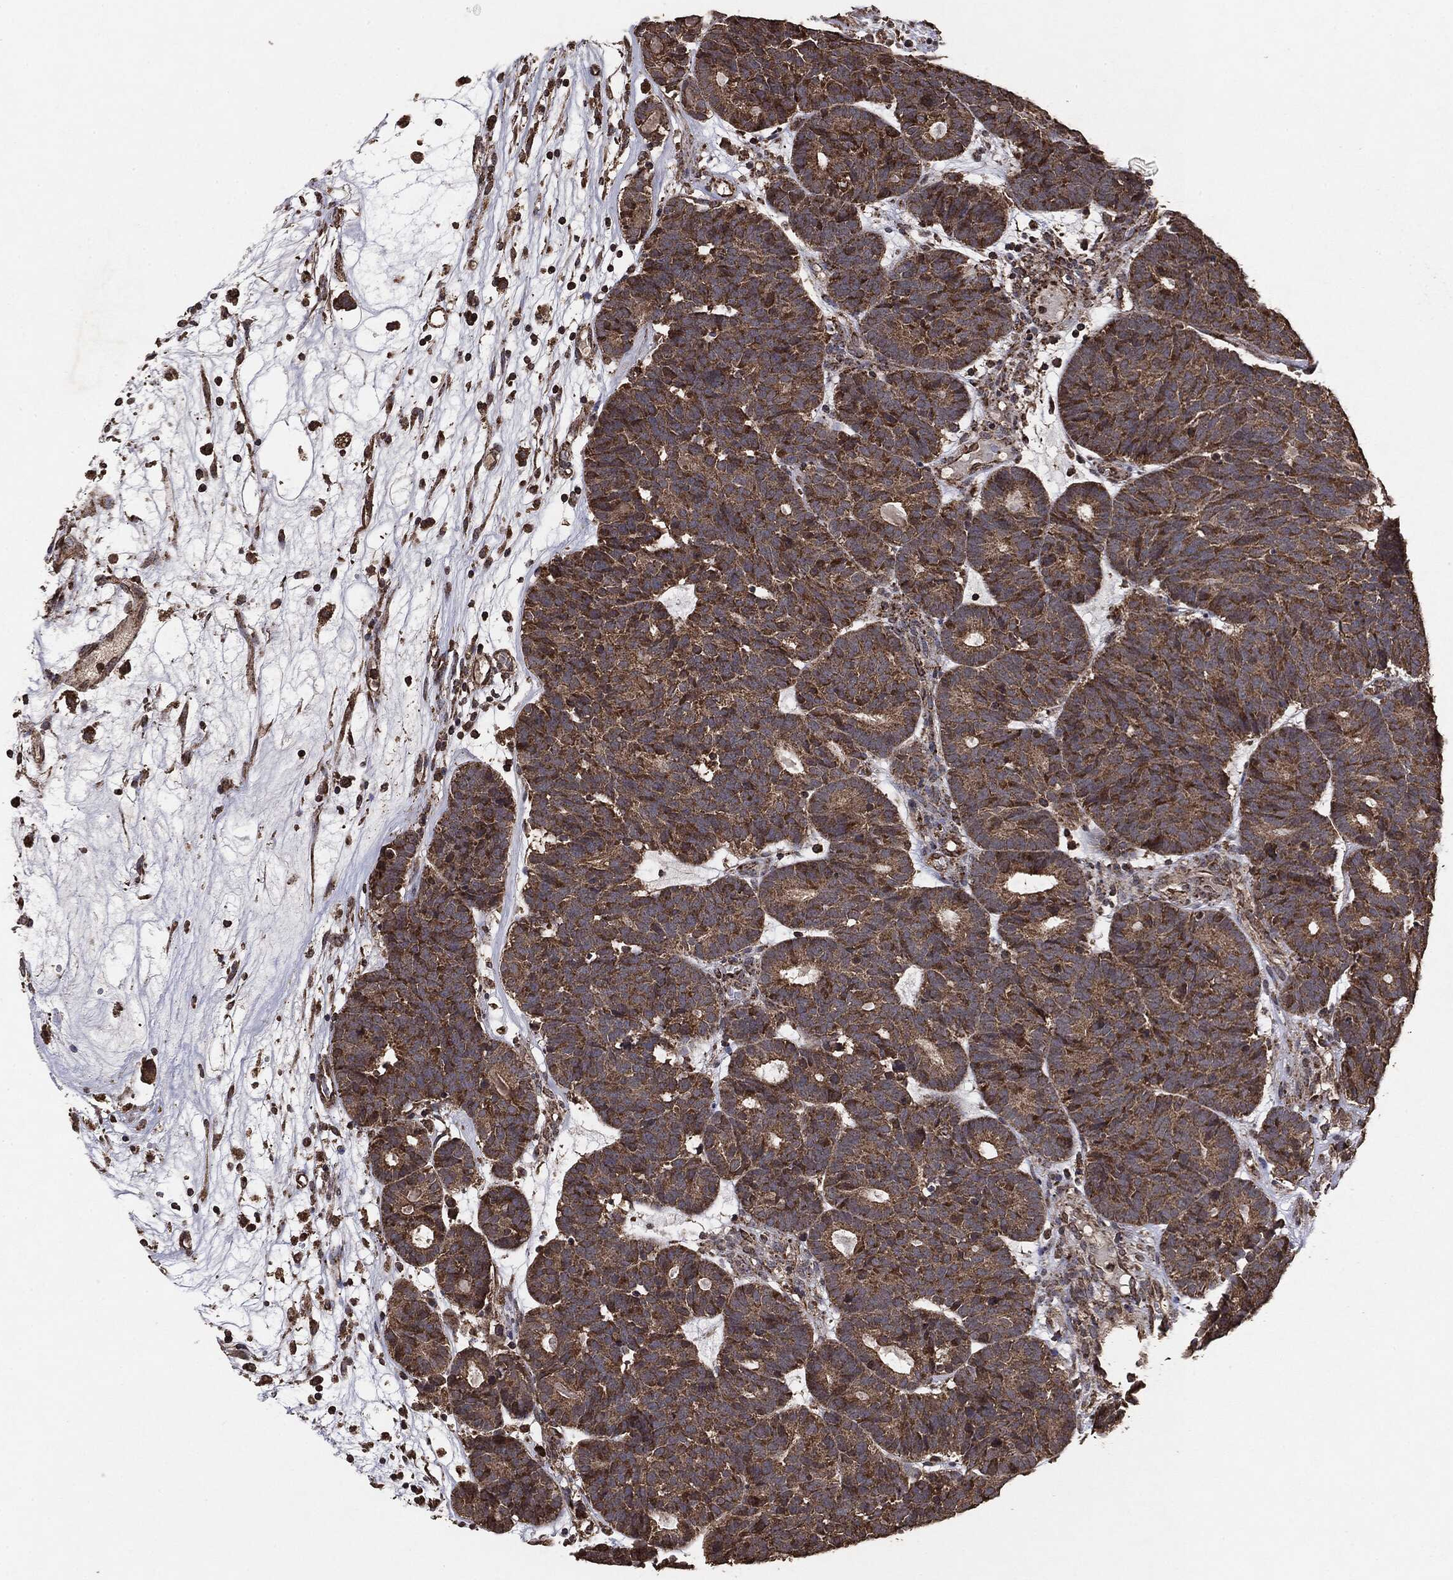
{"staining": {"intensity": "strong", "quantity": ">75%", "location": "cytoplasmic/membranous"}, "tissue": "head and neck cancer", "cell_type": "Tumor cells", "image_type": "cancer", "snomed": [{"axis": "morphology", "description": "Adenocarcinoma, NOS"}, {"axis": "topography", "description": "Head-Neck"}], "caption": "IHC histopathology image of neoplastic tissue: head and neck adenocarcinoma stained using immunohistochemistry (IHC) displays high levels of strong protein expression localized specifically in the cytoplasmic/membranous of tumor cells, appearing as a cytoplasmic/membranous brown color.", "gene": "MTOR", "patient": {"sex": "female", "age": 81}}